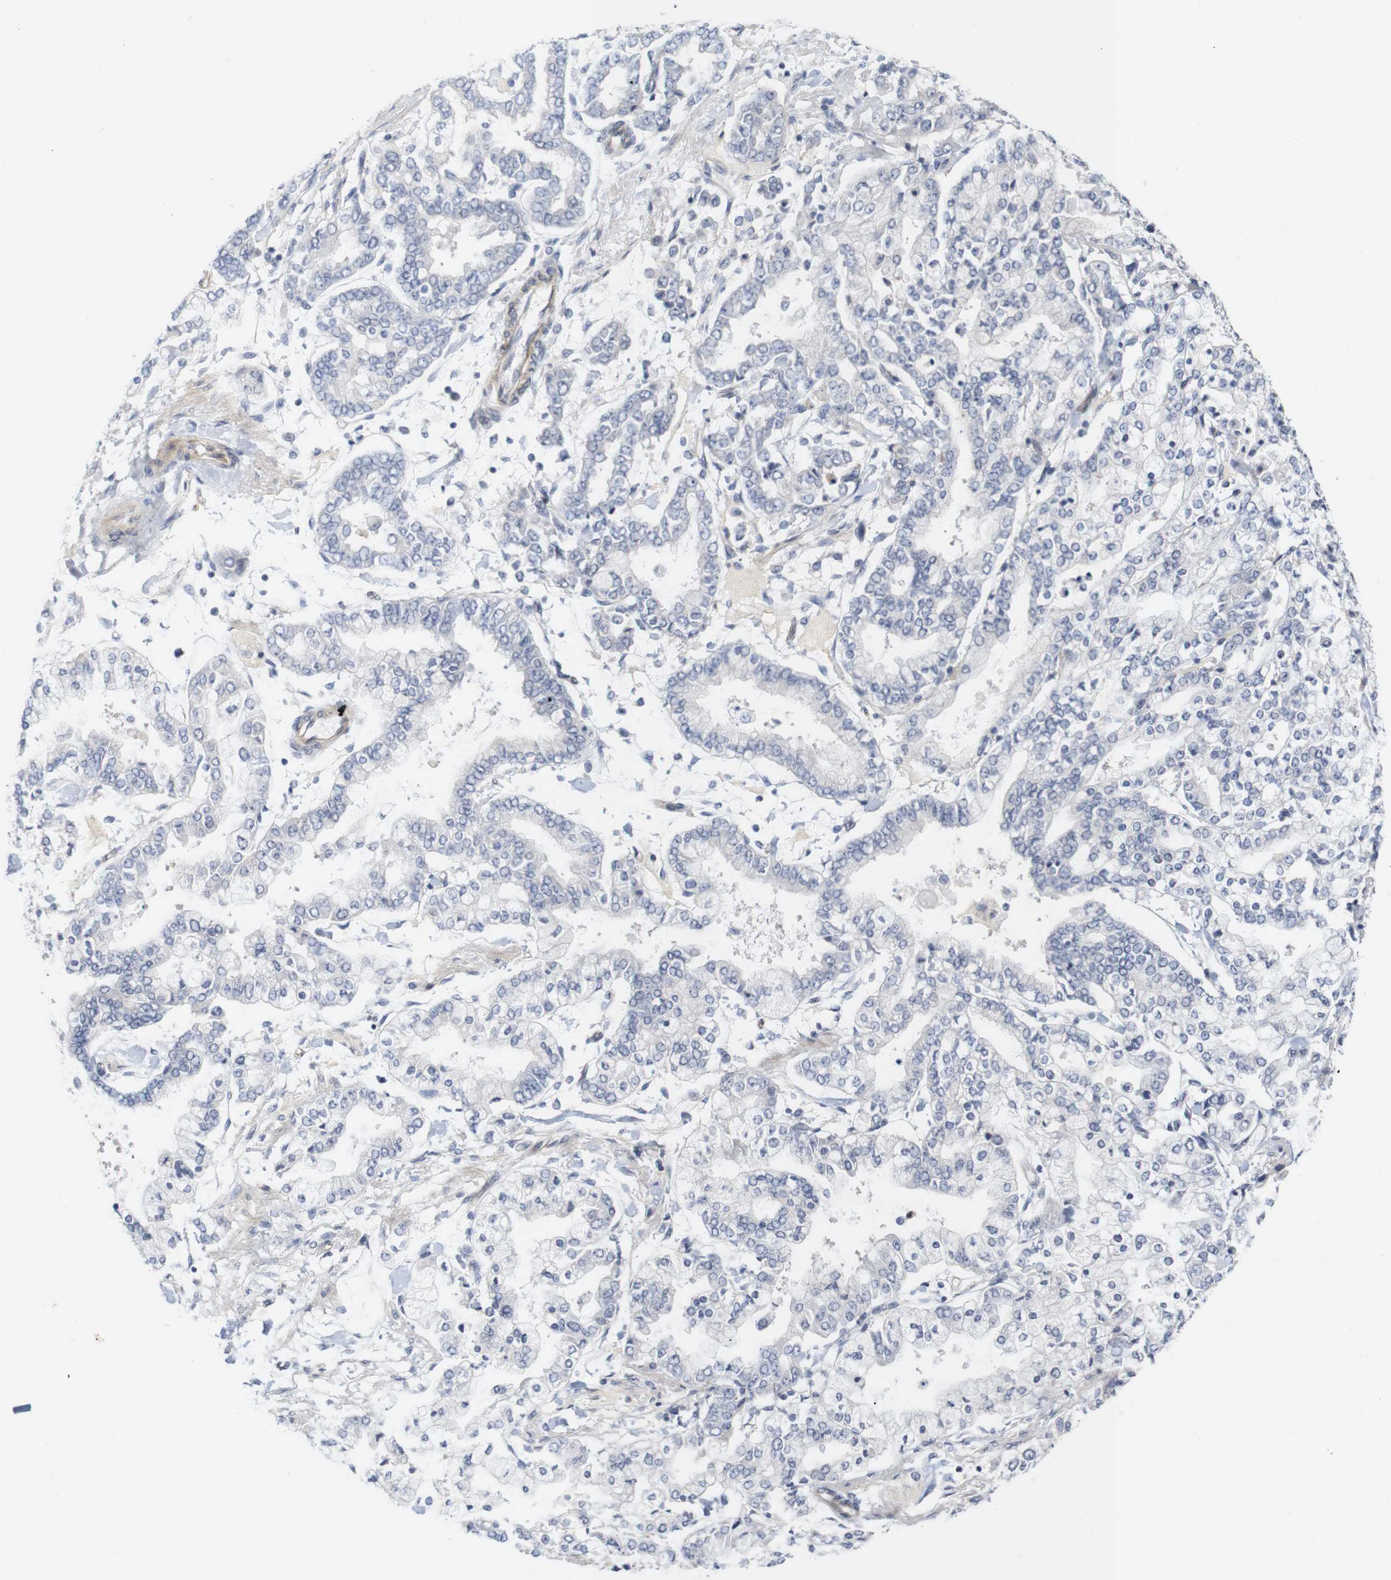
{"staining": {"intensity": "negative", "quantity": "none", "location": "none"}, "tissue": "stomach cancer", "cell_type": "Tumor cells", "image_type": "cancer", "snomed": [{"axis": "morphology", "description": "Normal tissue, NOS"}, {"axis": "morphology", "description": "Adenocarcinoma, NOS"}, {"axis": "topography", "description": "Stomach, upper"}, {"axis": "topography", "description": "Stomach"}], "caption": "Tumor cells are negative for brown protein staining in stomach cancer (adenocarcinoma).", "gene": "CYB561", "patient": {"sex": "male", "age": 76}}